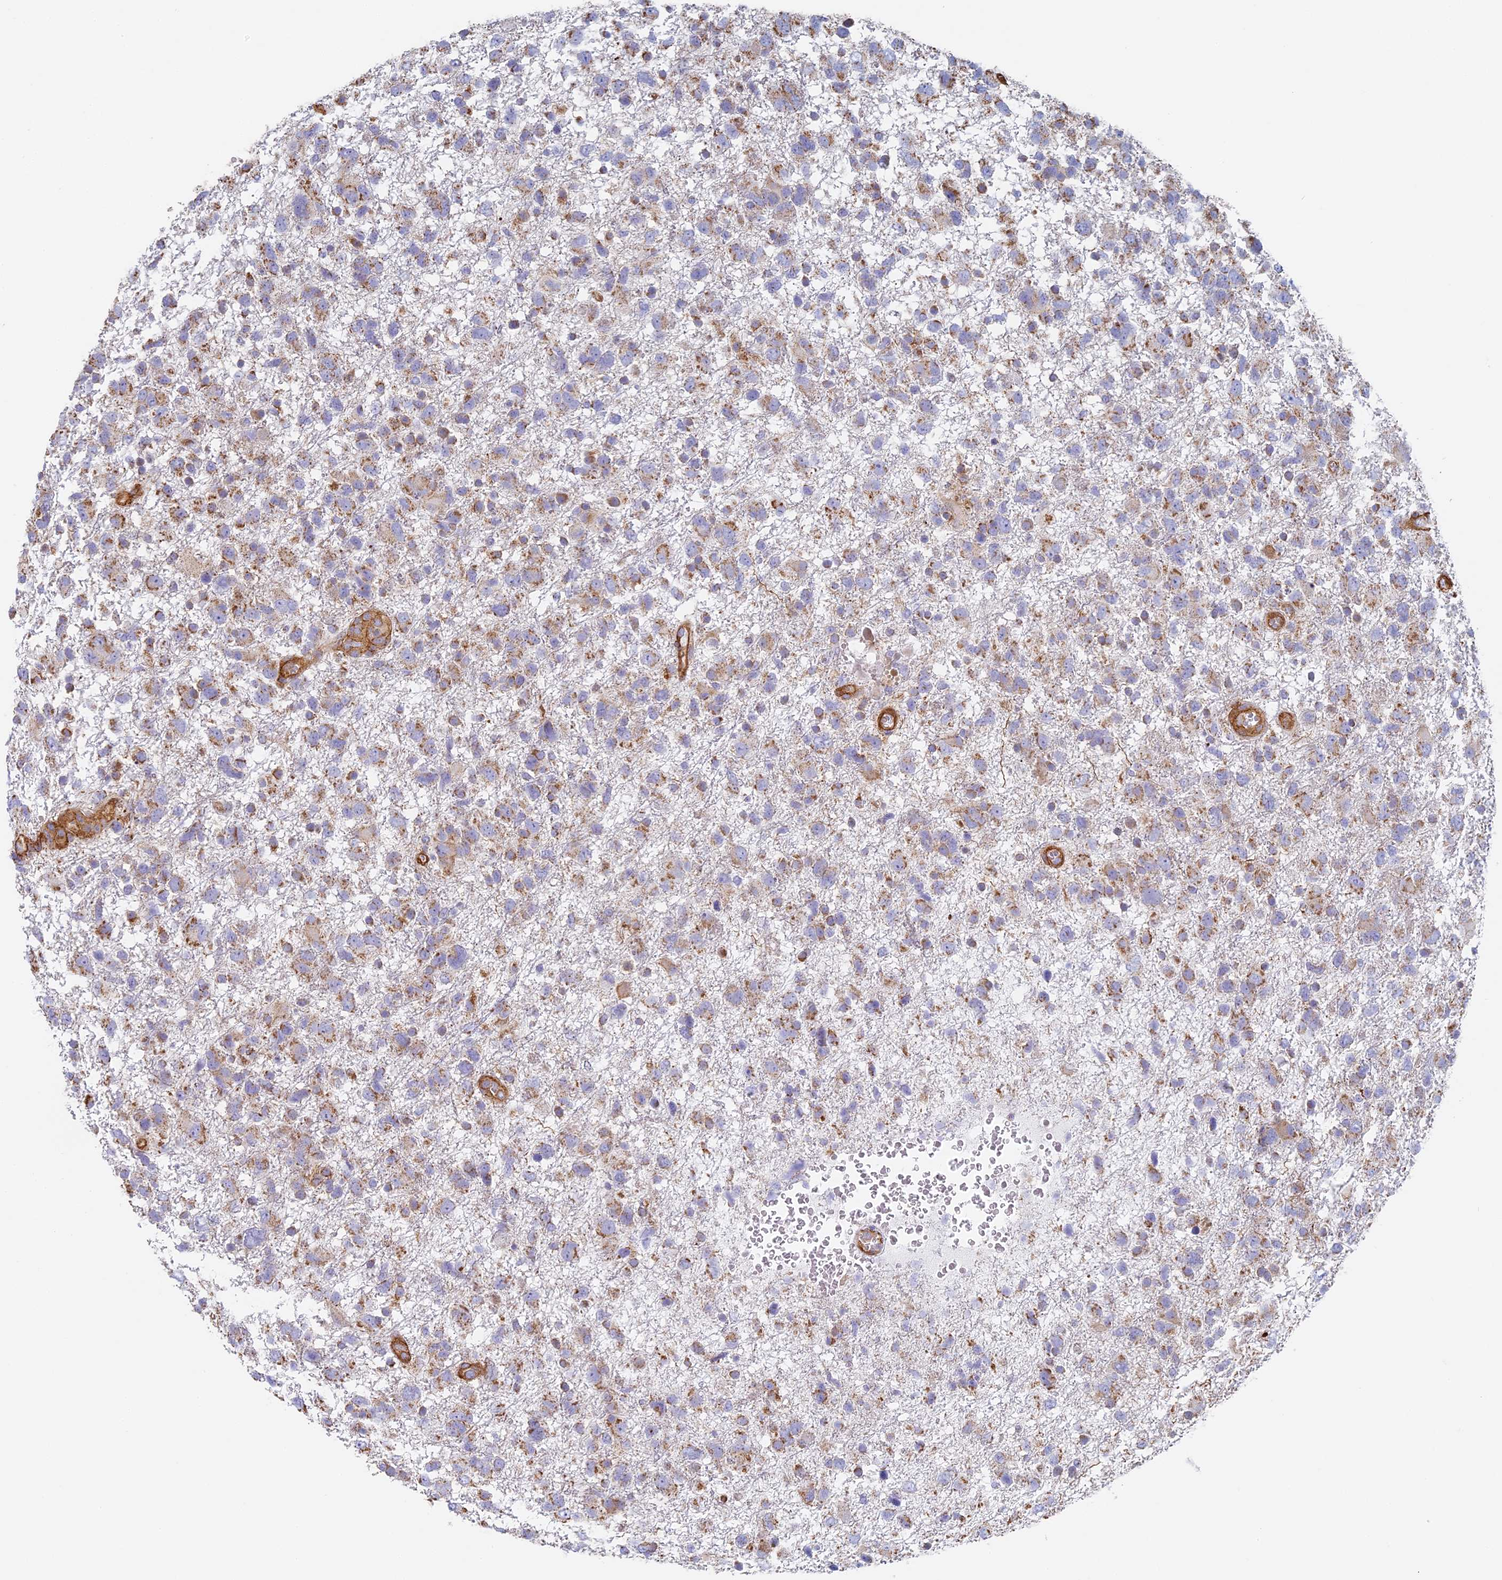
{"staining": {"intensity": "moderate", "quantity": "<25%", "location": "cytoplasmic/membranous"}, "tissue": "glioma", "cell_type": "Tumor cells", "image_type": "cancer", "snomed": [{"axis": "morphology", "description": "Glioma, malignant, High grade"}, {"axis": "topography", "description": "Brain"}], "caption": "Immunohistochemistry (IHC) histopathology image of neoplastic tissue: glioma stained using immunohistochemistry displays low levels of moderate protein expression localized specifically in the cytoplasmic/membranous of tumor cells, appearing as a cytoplasmic/membranous brown color.", "gene": "DDA1", "patient": {"sex": "male", "age": 61}}